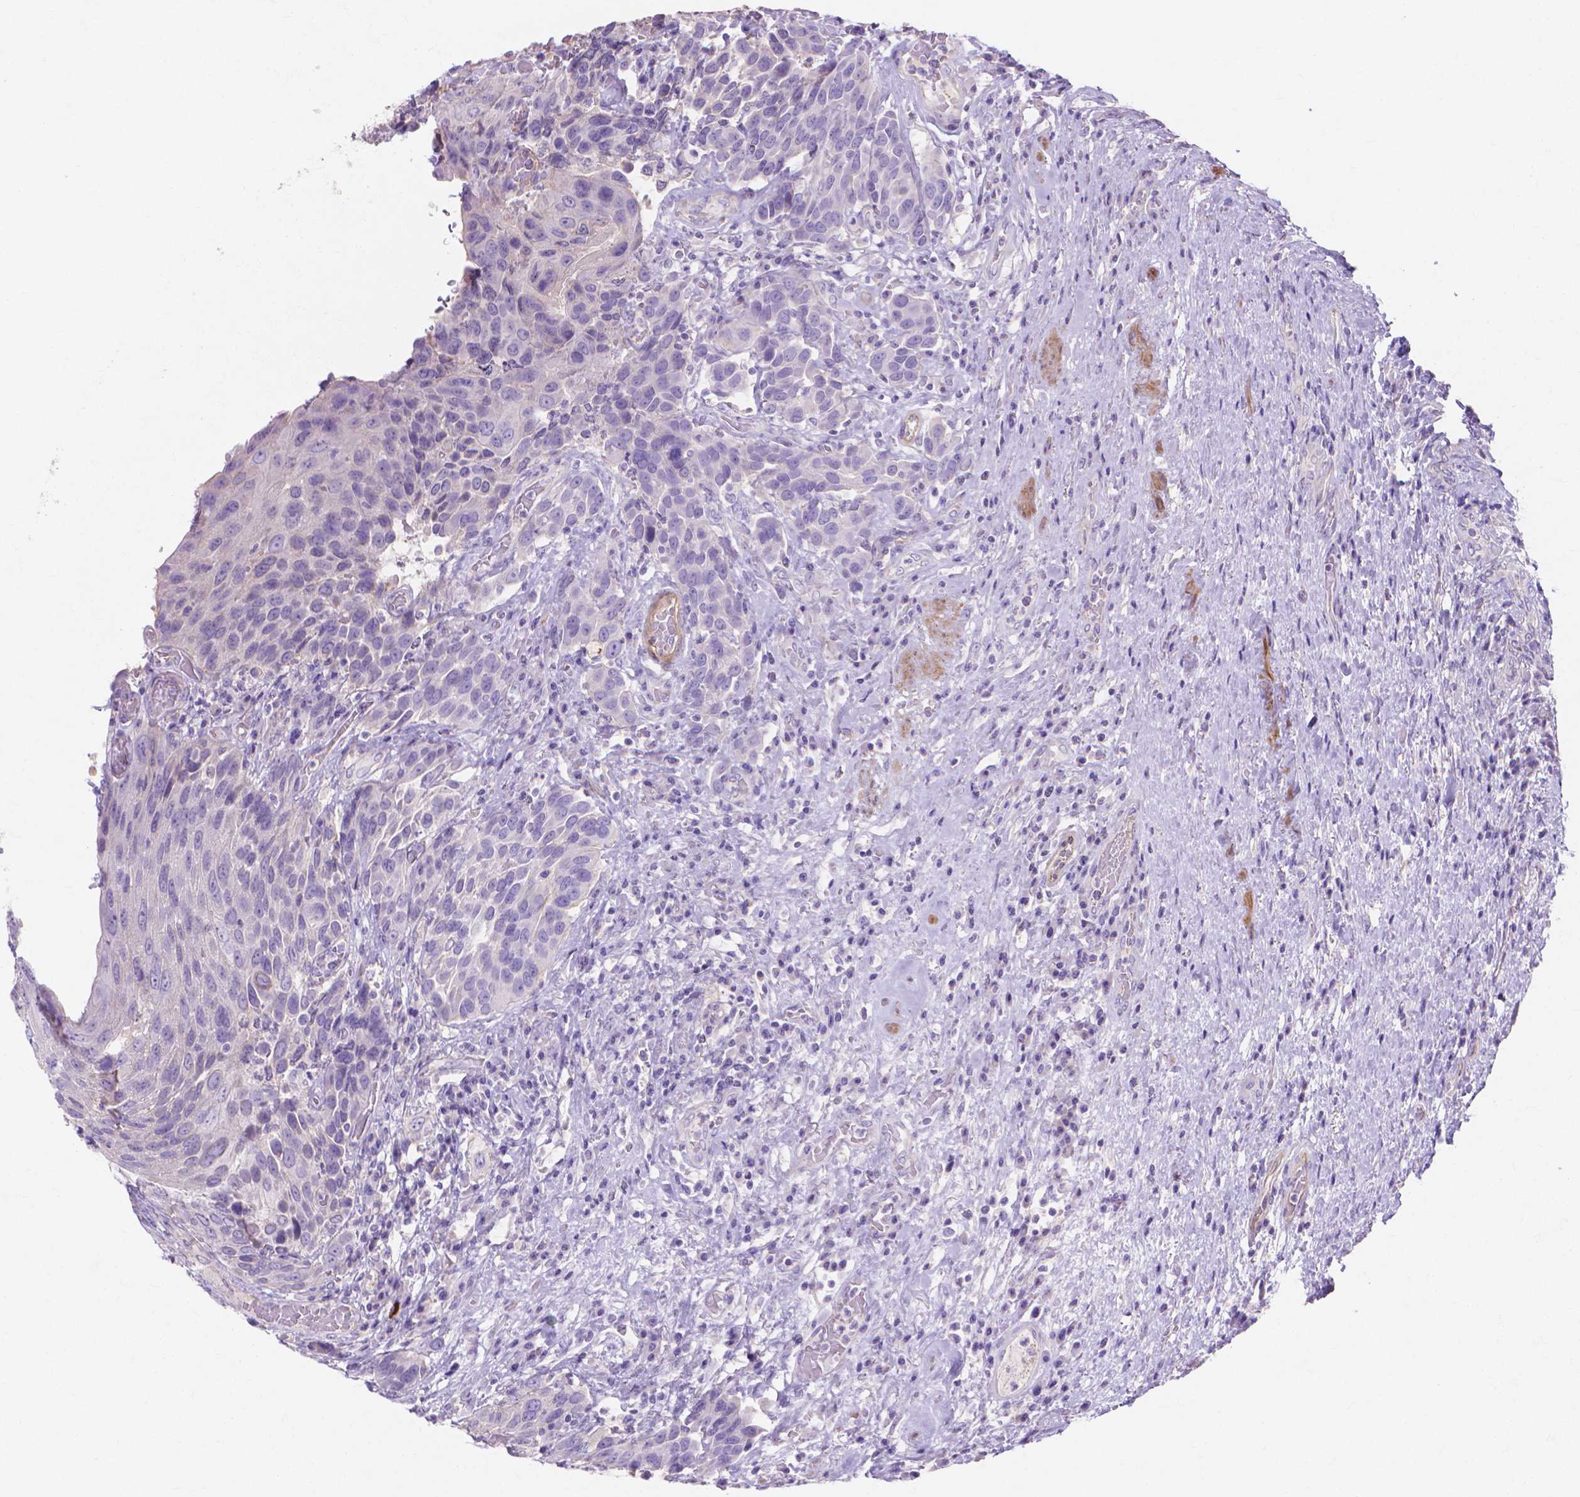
{"staining": {"intensity": "negative", "quantity": "none", "location": "none"}, "tissue": "urothelial cancer", "cell_type": "Tumor cells", "image_type": "cancer", "snomed": [{"axis": "morphology", "description": "Urothelial carcinoma, High grade"}, {"axis": "topography", "description": "Urinary bladder"}], "caption": "DAB (3,3'-diaminobenzidine) immunohistochemical staining of high-grade urothelial carcinoma reveals no significant staining in tumor cells.", "gene": "MBLAC1", "patient": {"sex": "female", "age": 70}}